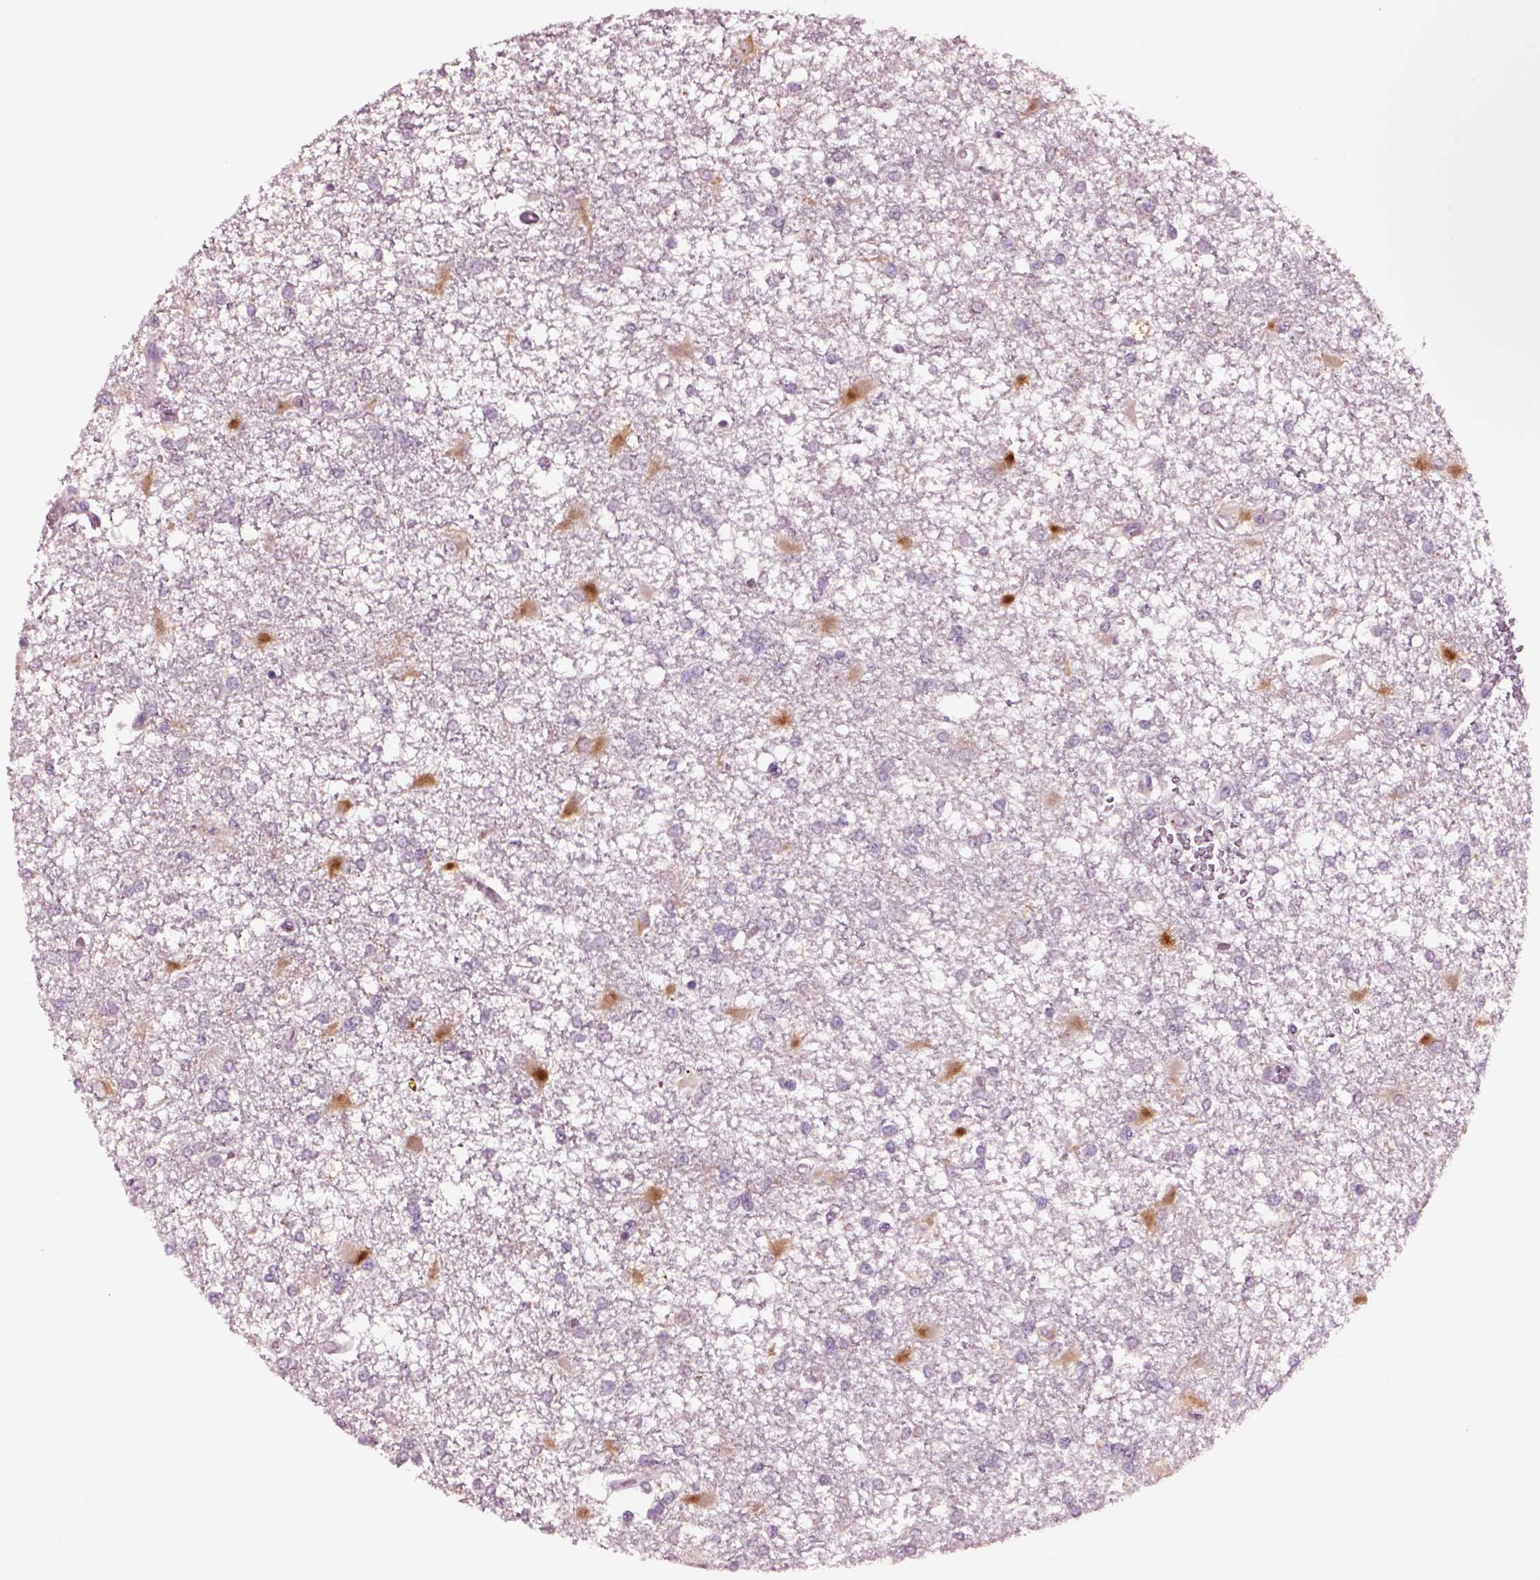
{"staining": {"intensity": "negative", "quantity": "none", "location": "none"}, "tissue": "glioma", "cell_type": "Tumor cells", "image_type": "cancer", "snomed": [{"axis": "morphology", "description": "Glioma, malignant, High grade"}, {"axis": "topography", "description": "Cerebral cortex"}], "caption": "Immunohistochemistry photomicrograph of neoplastic tissue: human malignant high-grade glioma stained with DAB displays no significant protein positivity in tumor cells. (IHC, brightfield microscopy, high magnification).", "gene": "CLPSL1", "patient": {"sex": "male", "age": 79}}